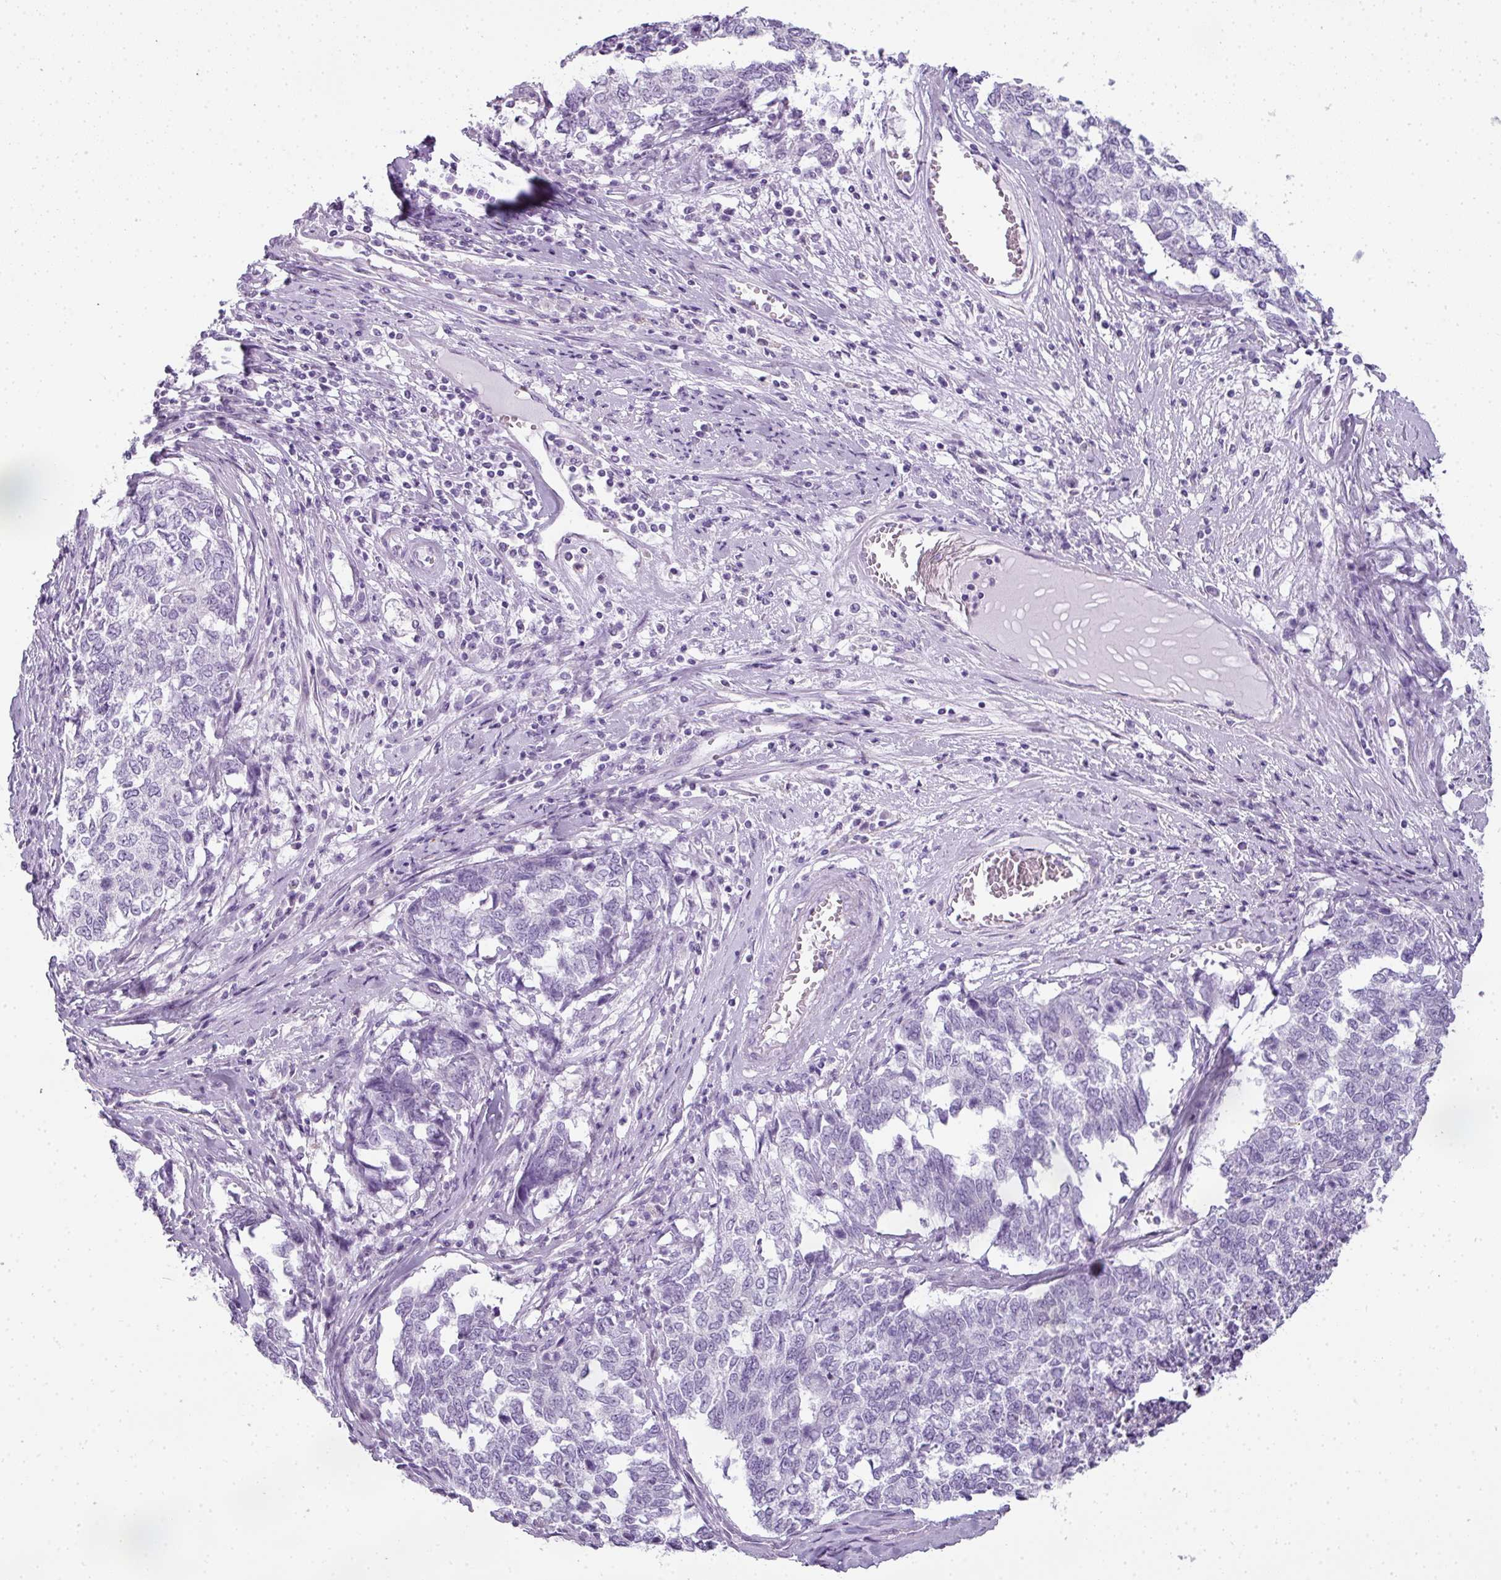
{"staining": {"intensity": "negative", "quantity": "none", "location": "none"}, "tissue": "cervical cancer", "cell_type": "Tumor cells", "image_type": "cancer", "snomed": [{"axis": "morphology", "description": "Squamous cell carcinoma, NOS"}, {"axis": "topography", "description": "Cervix"}], "caption": "This is an IHC micrograph of human cervical cancer. There is no staining in tumor cells.", "gene": "RBMY1F", "patient": {"sex": "female", "age": 63}}